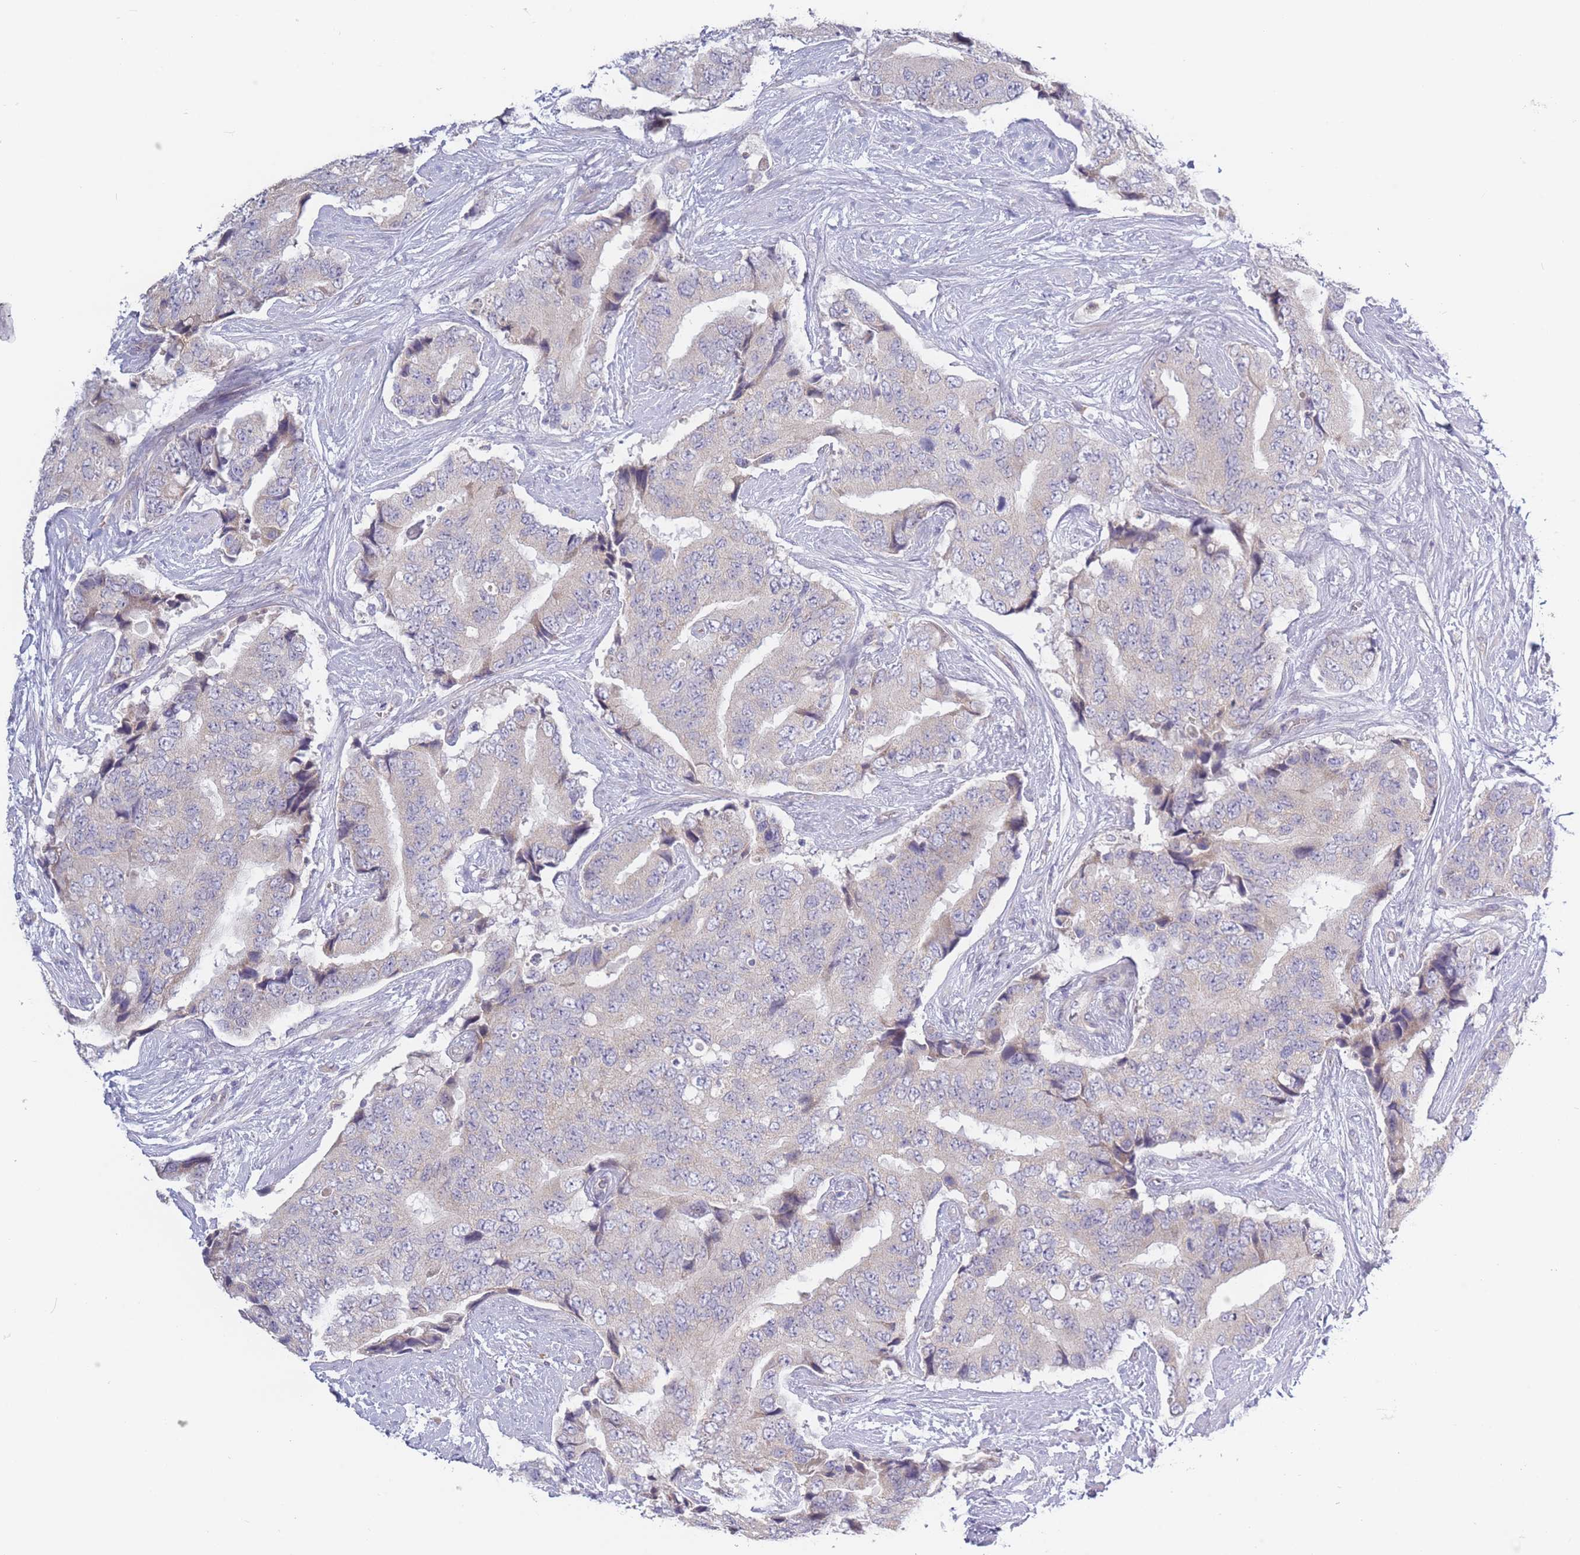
{"staining": {"intensity": "negative", "quantity": "none", "location": "none"}, "tissue": "prostate cancer", "cell_type": "Tumor cells", "image_type": "cancer", "snomed": [{"axis": "morphology", "description": "Adenocarcinoma, High grade"}, {"axis": "topography", "description": "Prostate"}], "caption": "Immunohistochemistry (IHC) micrograph of human prostate high-grade adenocarcinoma stained for a protein (brown), which reveals no expression in tumor cells.", "gene": "FAM227B", "patient": {"sex": "male", "age": 70}}